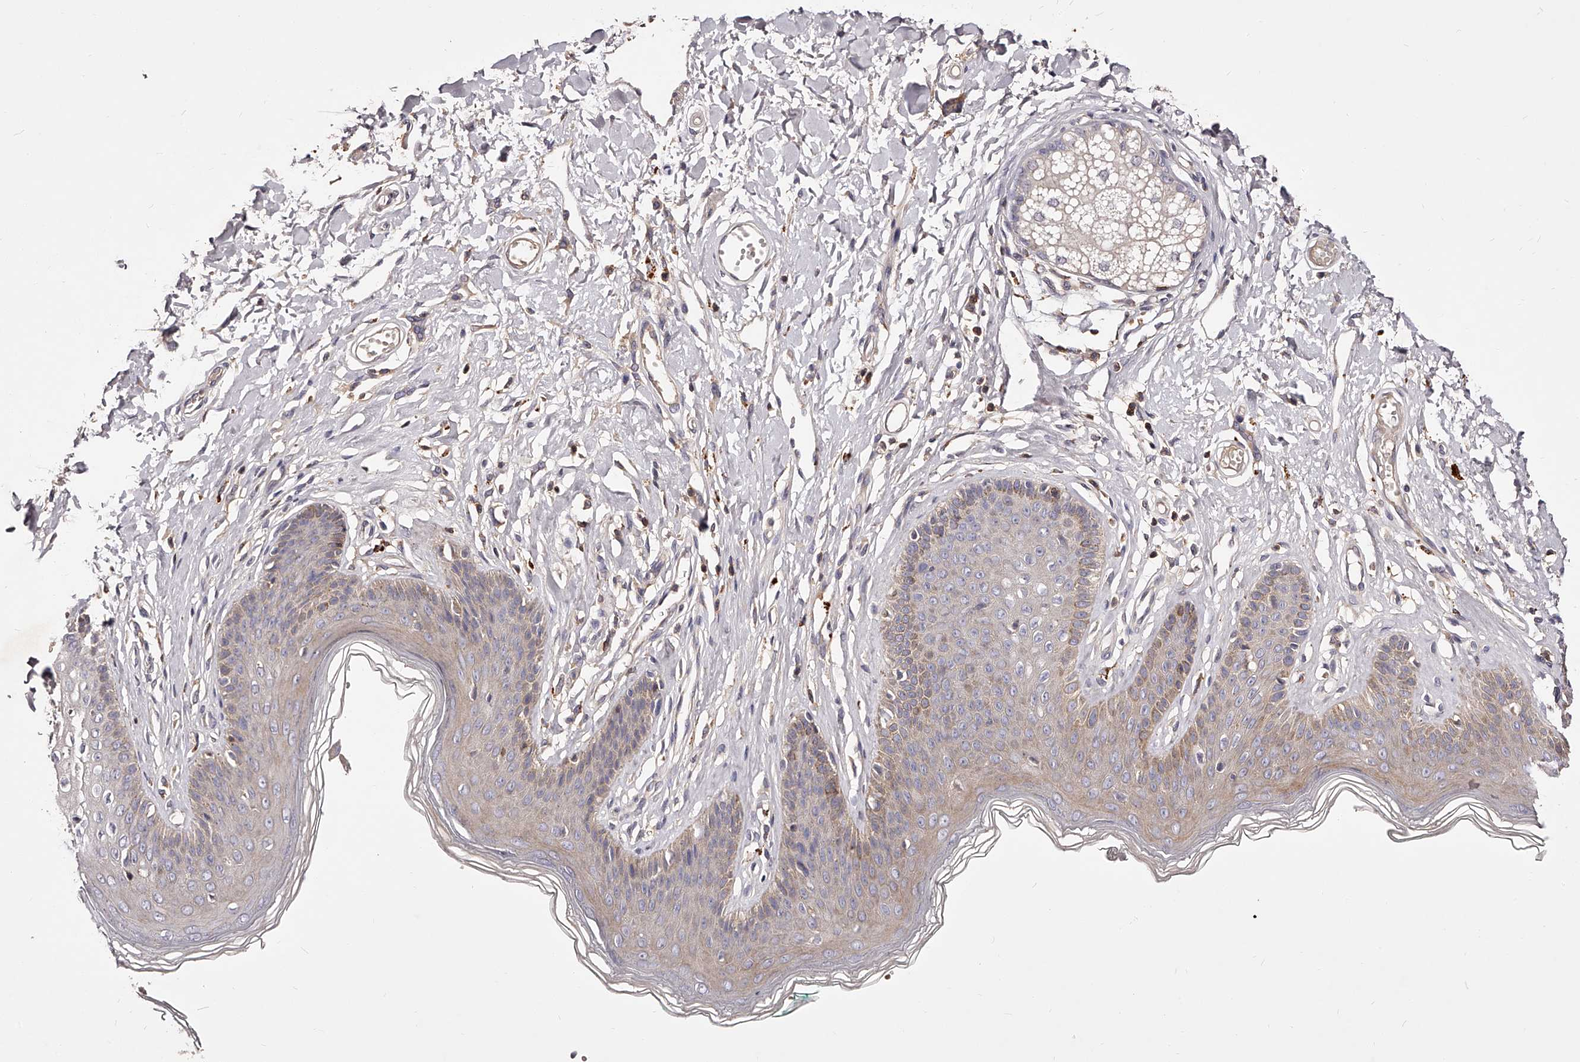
{"staining": {"intensity": "weak", "quantity": "<25%", "location": "cytoplasmic/membranous"}, "tissue": "skin", "cell_type": "Epidermal cells", "image_type": "normal", "snomed": [{"axis": "morphology", "description": "Normal tissue, NOS"}, {"axis": "morphology", "description": "Squamous cell carcinoma, NOS"}, {"axis": "topography", "description": "Vulva"}], "caption": "This is an immunohistochemistry micrograph of normal skin. There is no staining in epidermal cells.", "gene": "PHACTR1", "patient": {"sex": "female", "age": 85}}